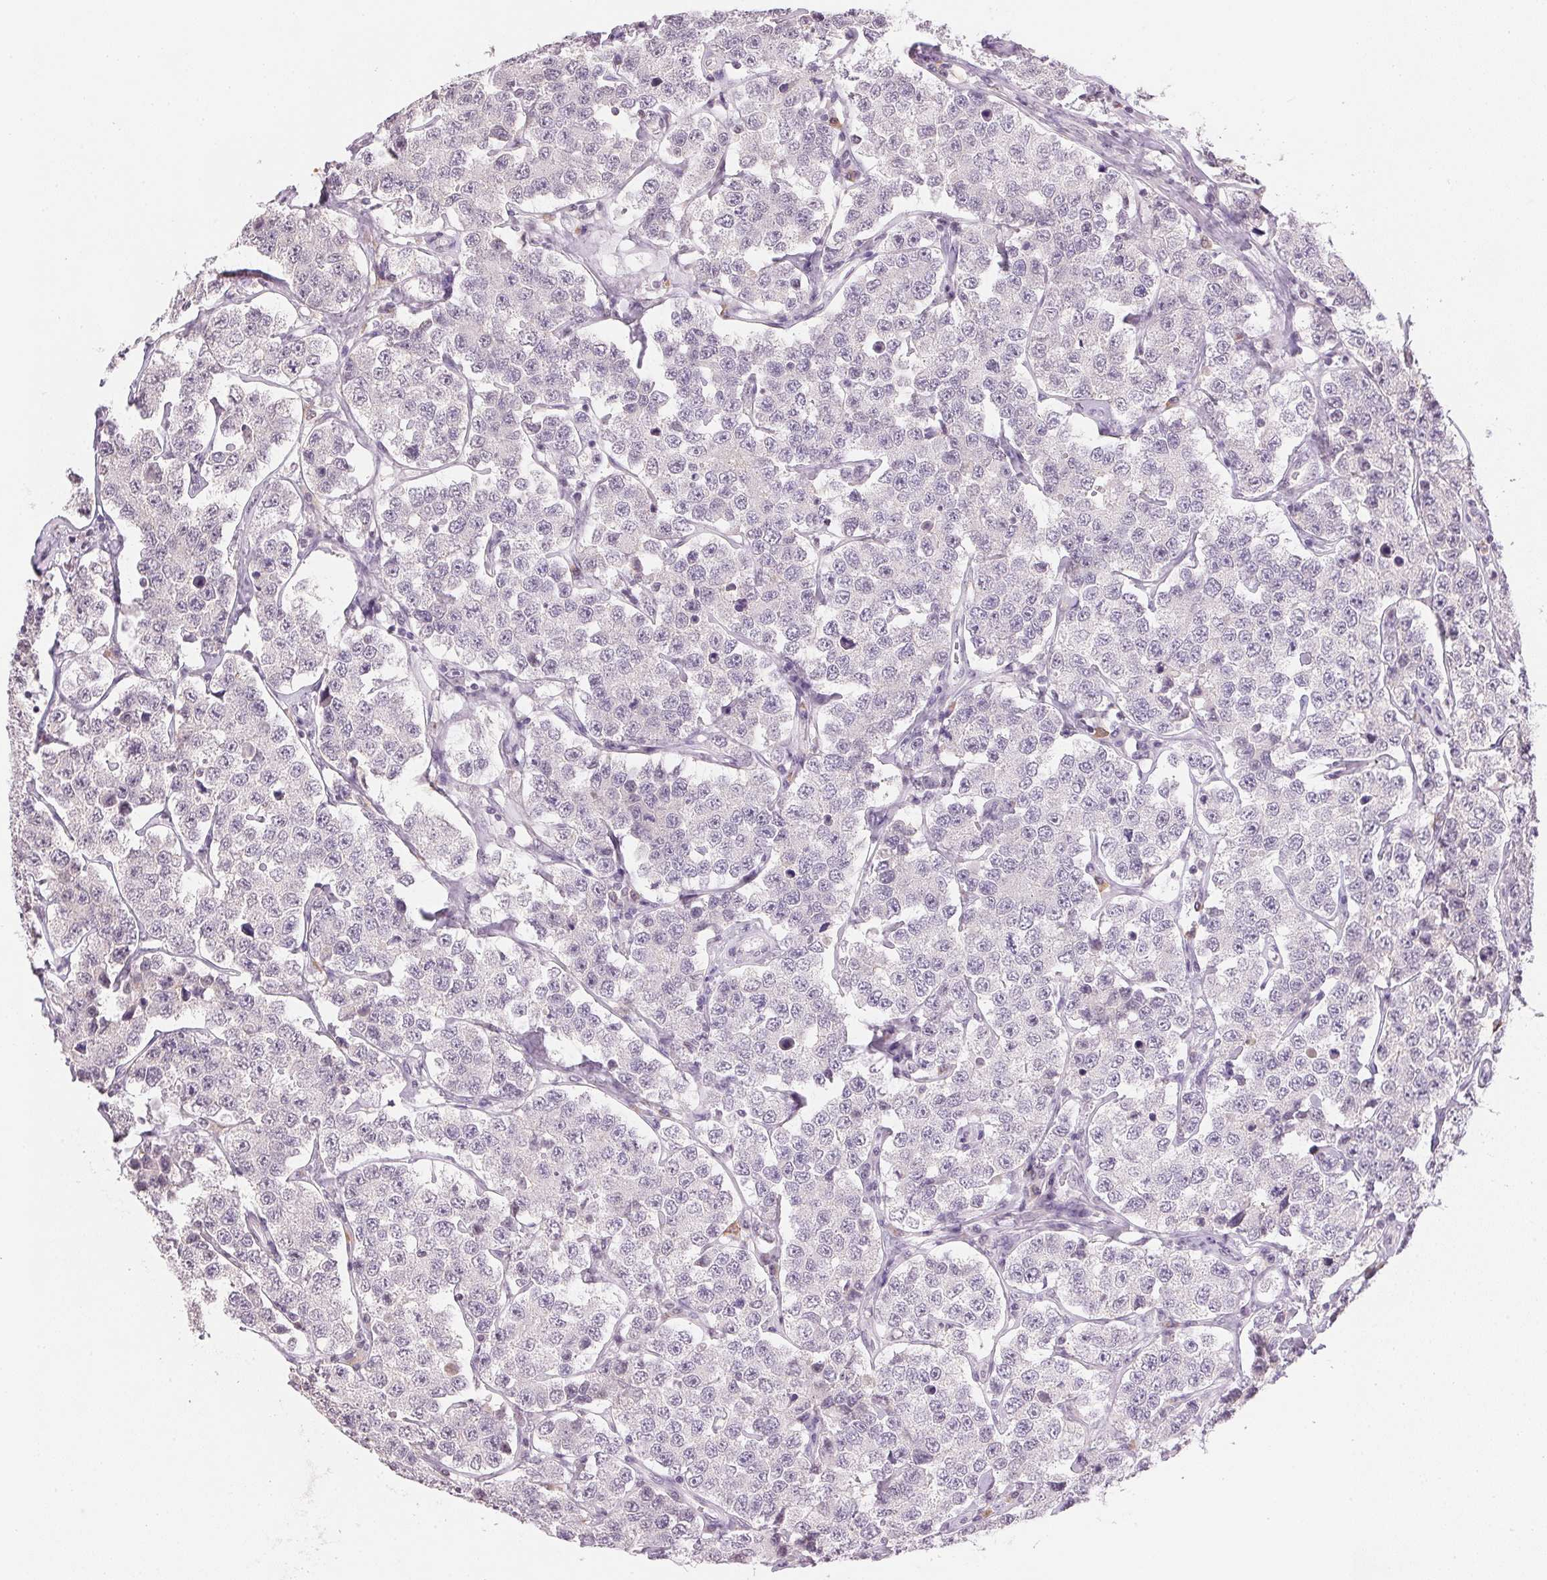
{"staining": {"intensity": "negative", "quantity": "none", "location": "none"}, "tissue": "testis cancer", "cell_type": "Tumor cells", "image_type": "cancer", "snomed": [{"axis": "morphology", "description": "Seminoma, NOS"}, {"axis": "topography", "description": "Testis"}], "caption": "Immunohistochemical staining of human testis cancer displays no significant staining in tumor cells. Brightfield microscopy of immunohistochemistry stained with DAB (3,3'-diaminobenzidine) (brown) and hematoxylin (blue), captured at high magnification.", "gene": "FNDC4", "patient": {"sex": "male", "age": 34}}